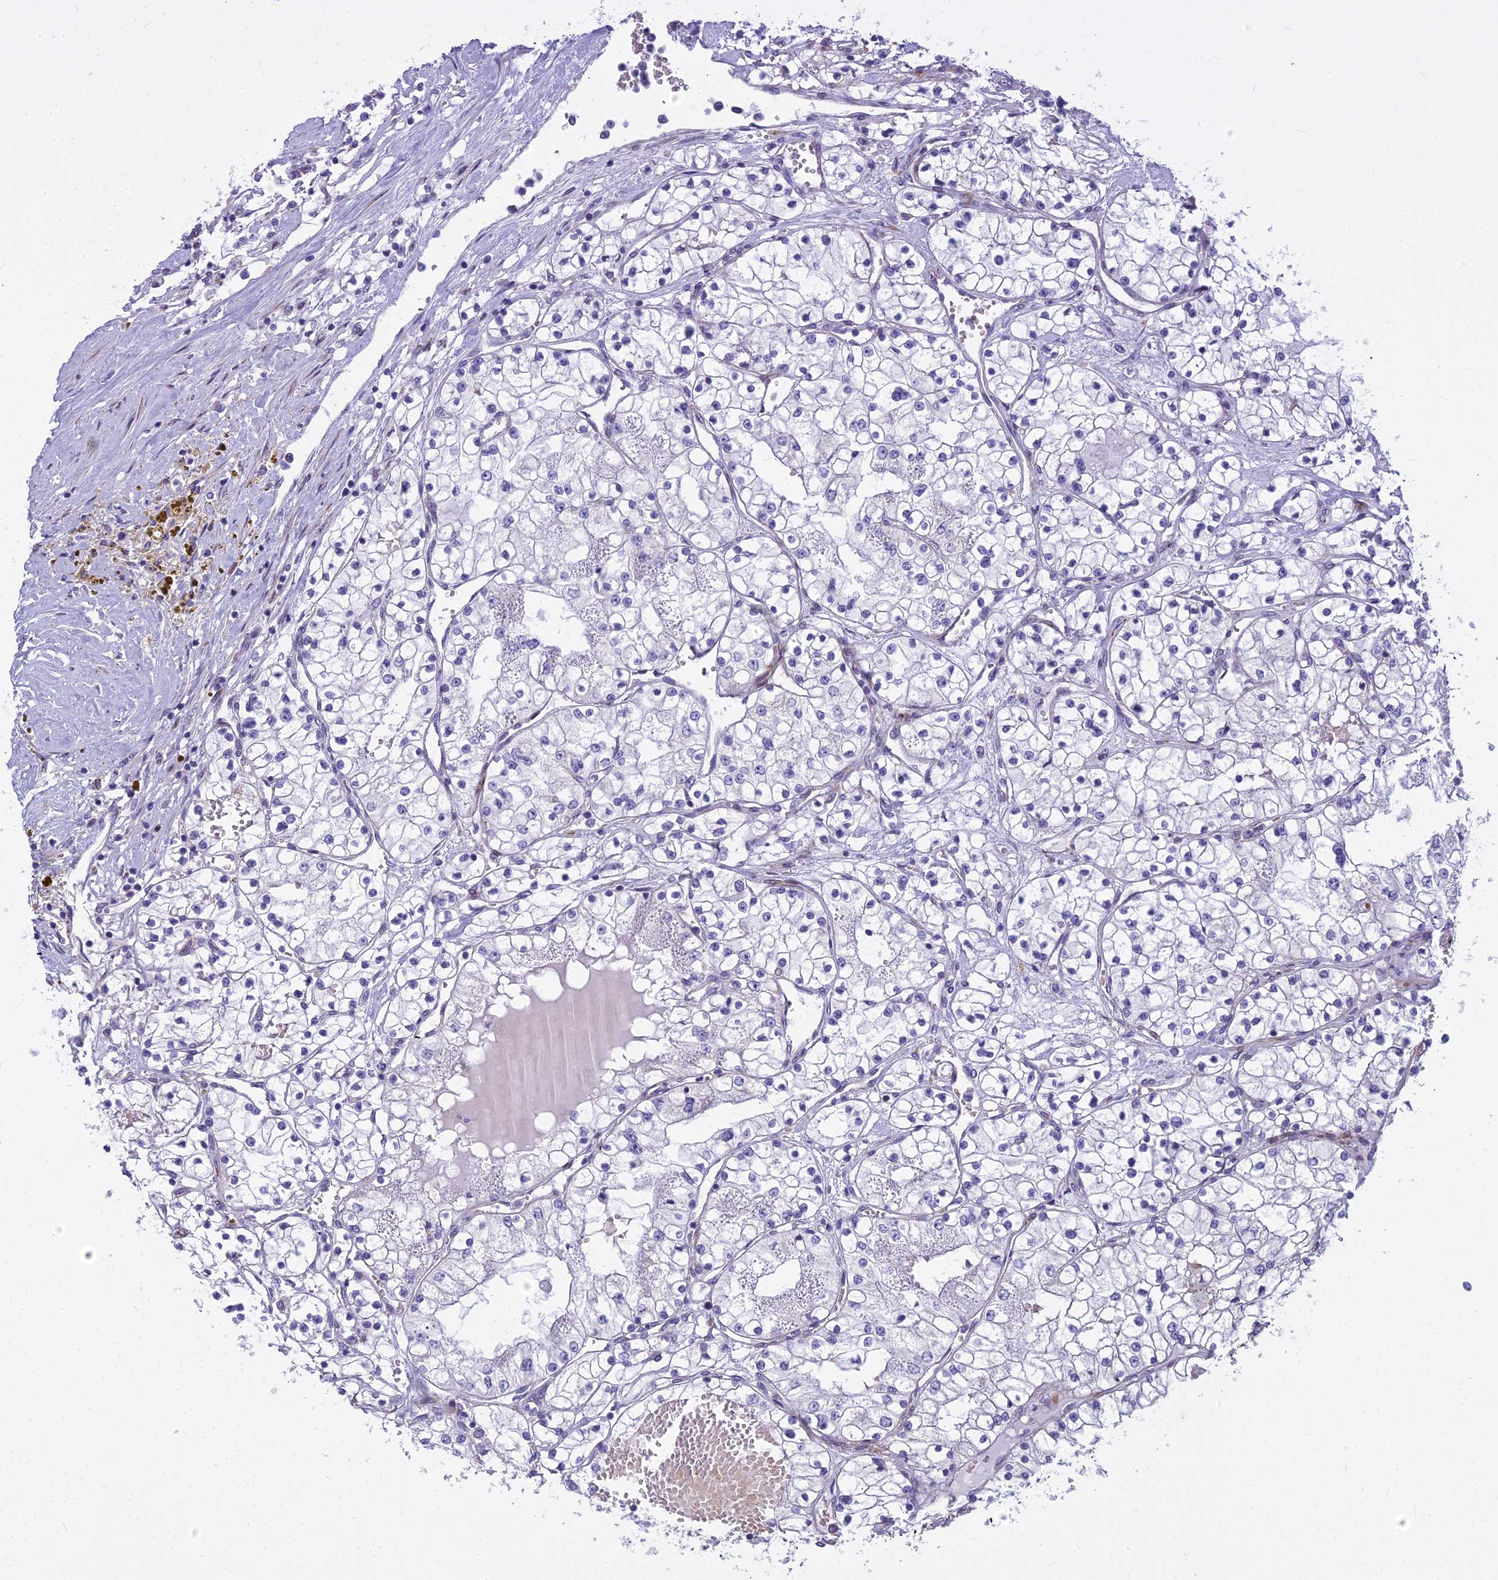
{"staining": {"intensity": "negative", "quantity": "none", "location": "none"}, "tissue": "renal cancer", "cell_type": "Tumor cells", "image_type": "cancer", "snomed": [{"axis": "morphology", "description": "Normal tissue, NOS"}, {"axis": "morphology", "description": "Adenocarcinoma, NOS"}, {"axis": "topography", "description": "Kidney"}], "caption": "Immunohistochemistry histopathology image of neoplastic tissue: renal cancer stained with DAB (3,3'-diaminobenzidine) shows no significant protein staining in tumor cells.", "gene": "PCDHB14", "patient": {"sex": "male", "age": 68}}